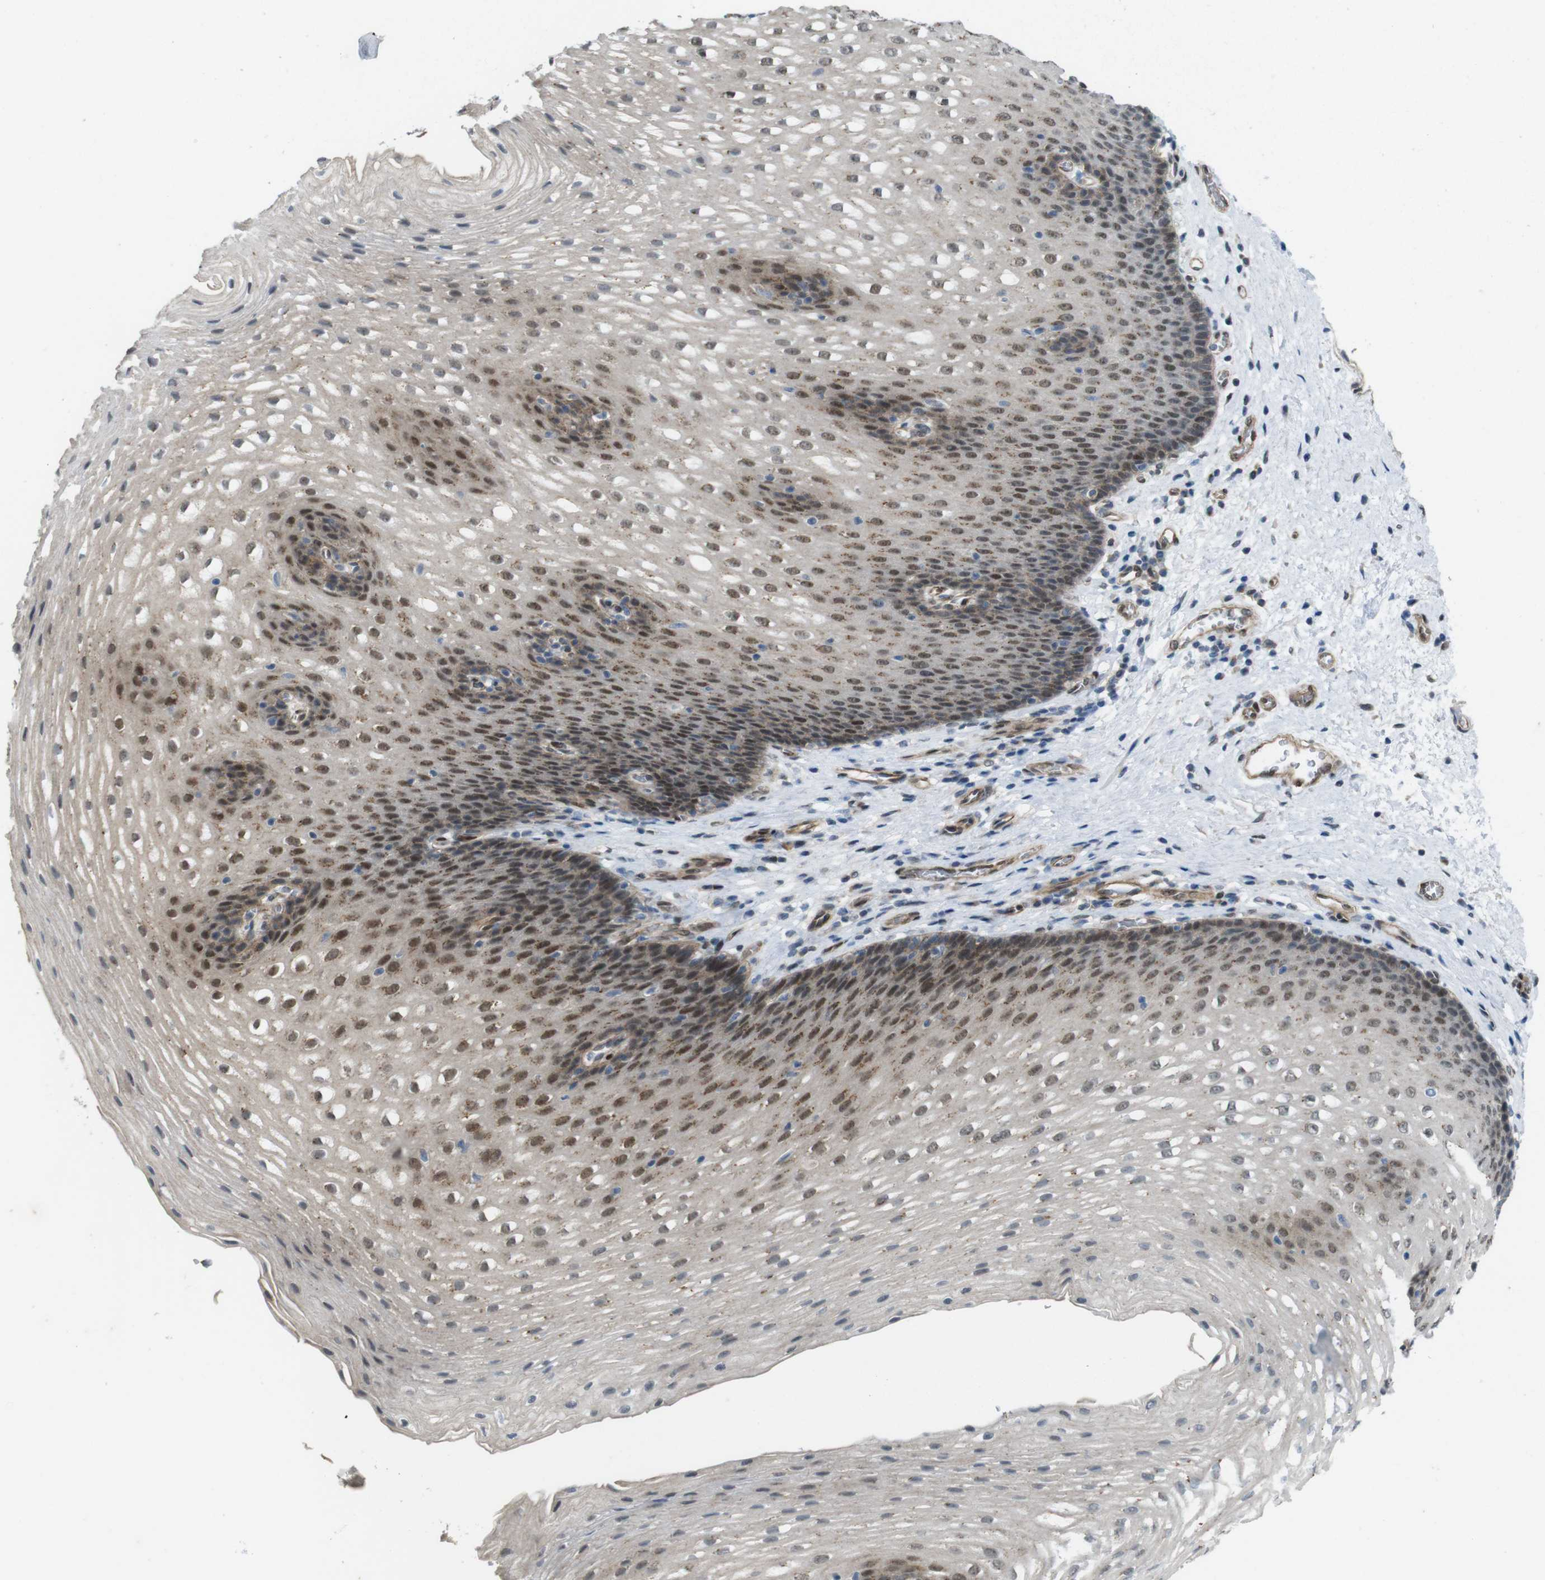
{"staining": {"intensity": "moderate", "quantity": "25%-75%", "location": "nuclear"}, "tissue": "esophagus", "cell_type": "Squamous epithelial cells", "image_type": "normal", "snomed": [{"axis": "morphology", "description": "Normal tissue, NOS"}, {"axis": "topography", "description": "Esophagus"}], "caption": "Human esophagus stained for a protein (brown) demonstrates moderate nuclear positive positivity in approximately 25%-75% of squamous epithelial cells.", "gene": "SKI", "patient": {"sex": "male", "age": 48}}